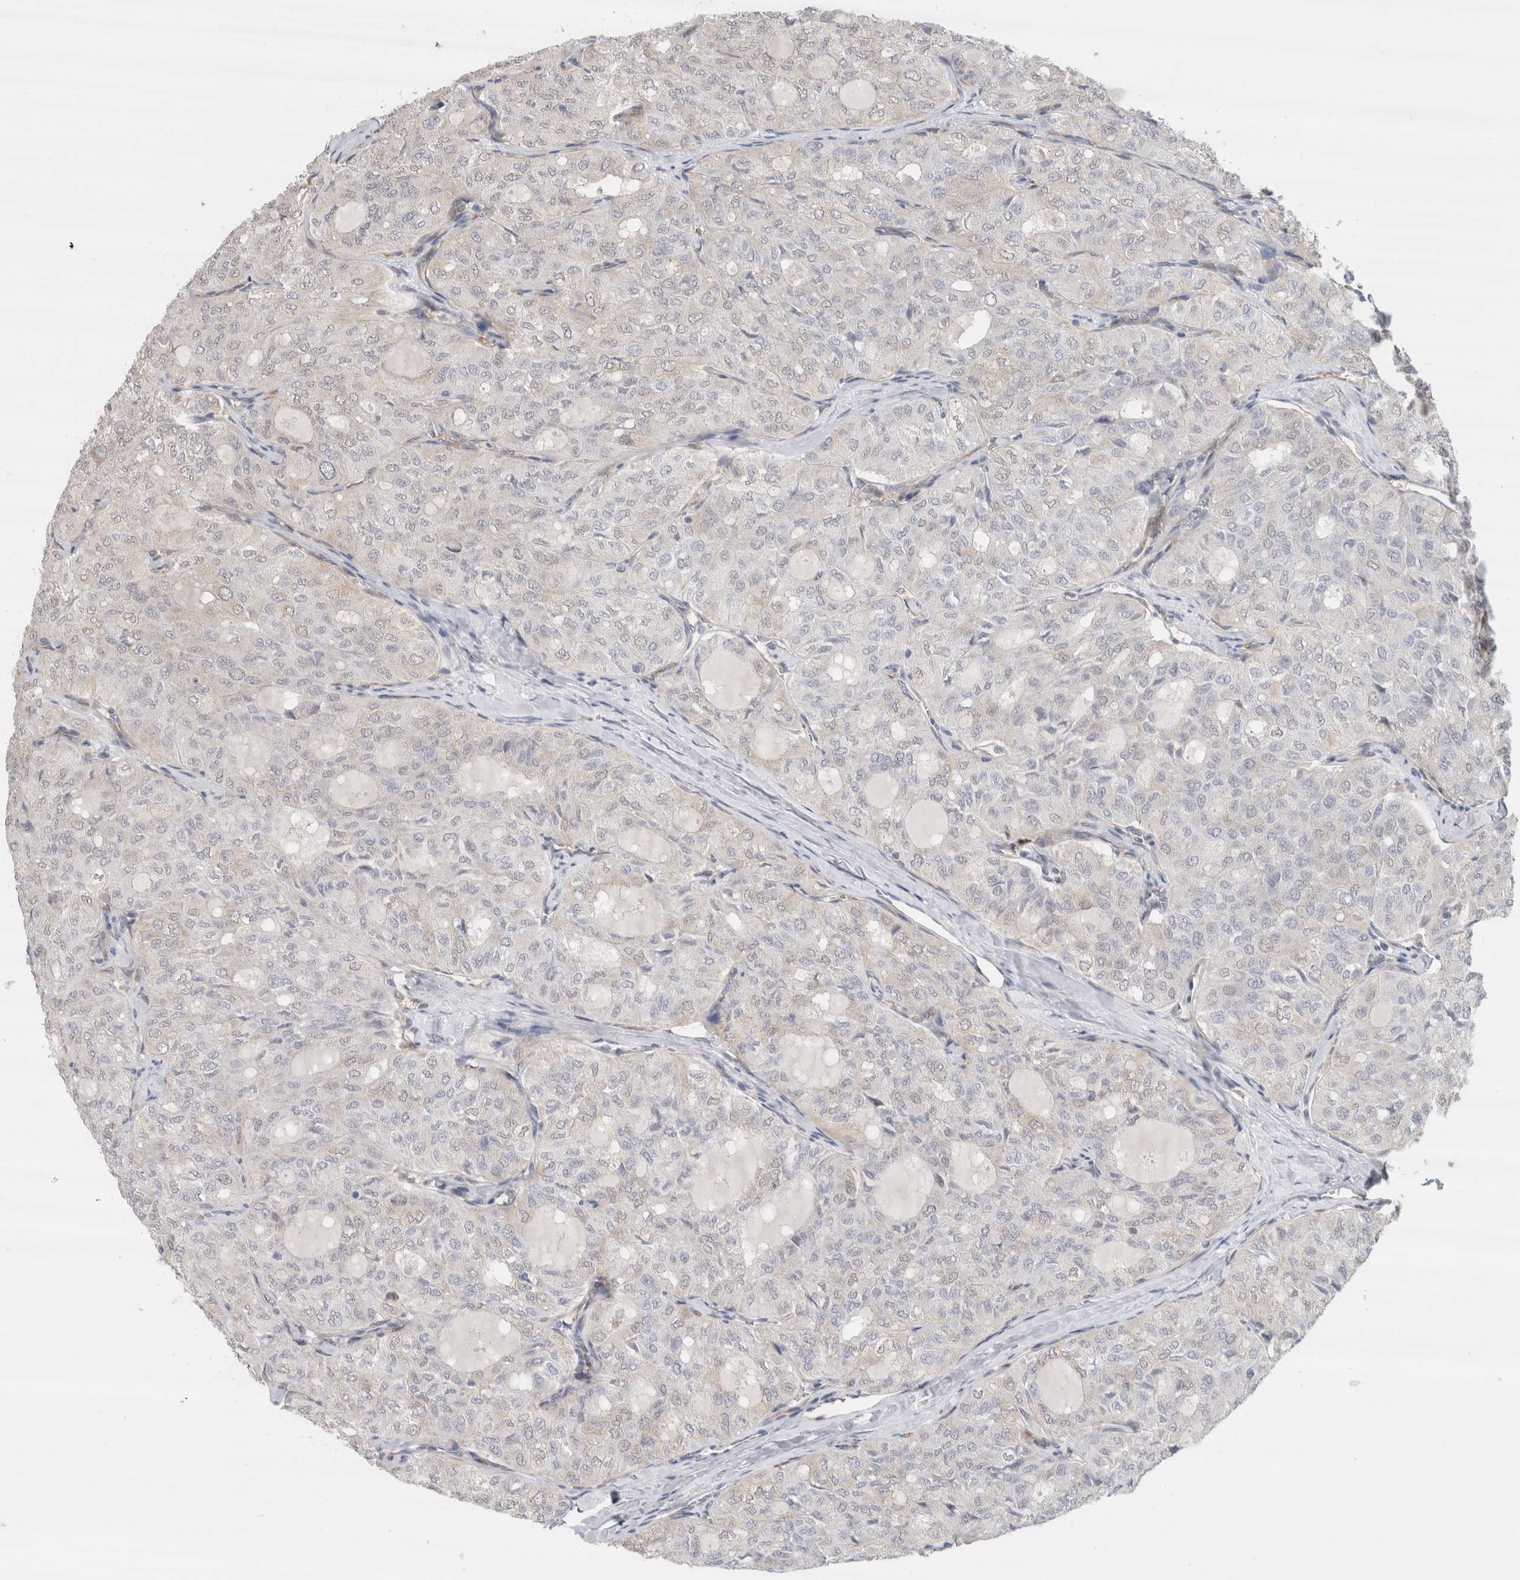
{"staining": {"intensity": "weak", "quantity": "<25%", "location": "nuclear"}, "tissue": "thyroid cancer", "cell_type": "Tumor cells", "image_type": "cancer", "snomed": [{"axis": "morphology", "description": "Follicular adenoma carcinoma, NOS"}, {"axis": "topography", "description": "Thyroid gland"}], "caption": "The immunohistochemistry (IHC) histopathology image has no significant expression in tumor cells of thyroid cancer (follicular adenoma carcinoma) tissue.", "gene": "EIF4G3", "patient": {"sex": "male", "age": 75}}